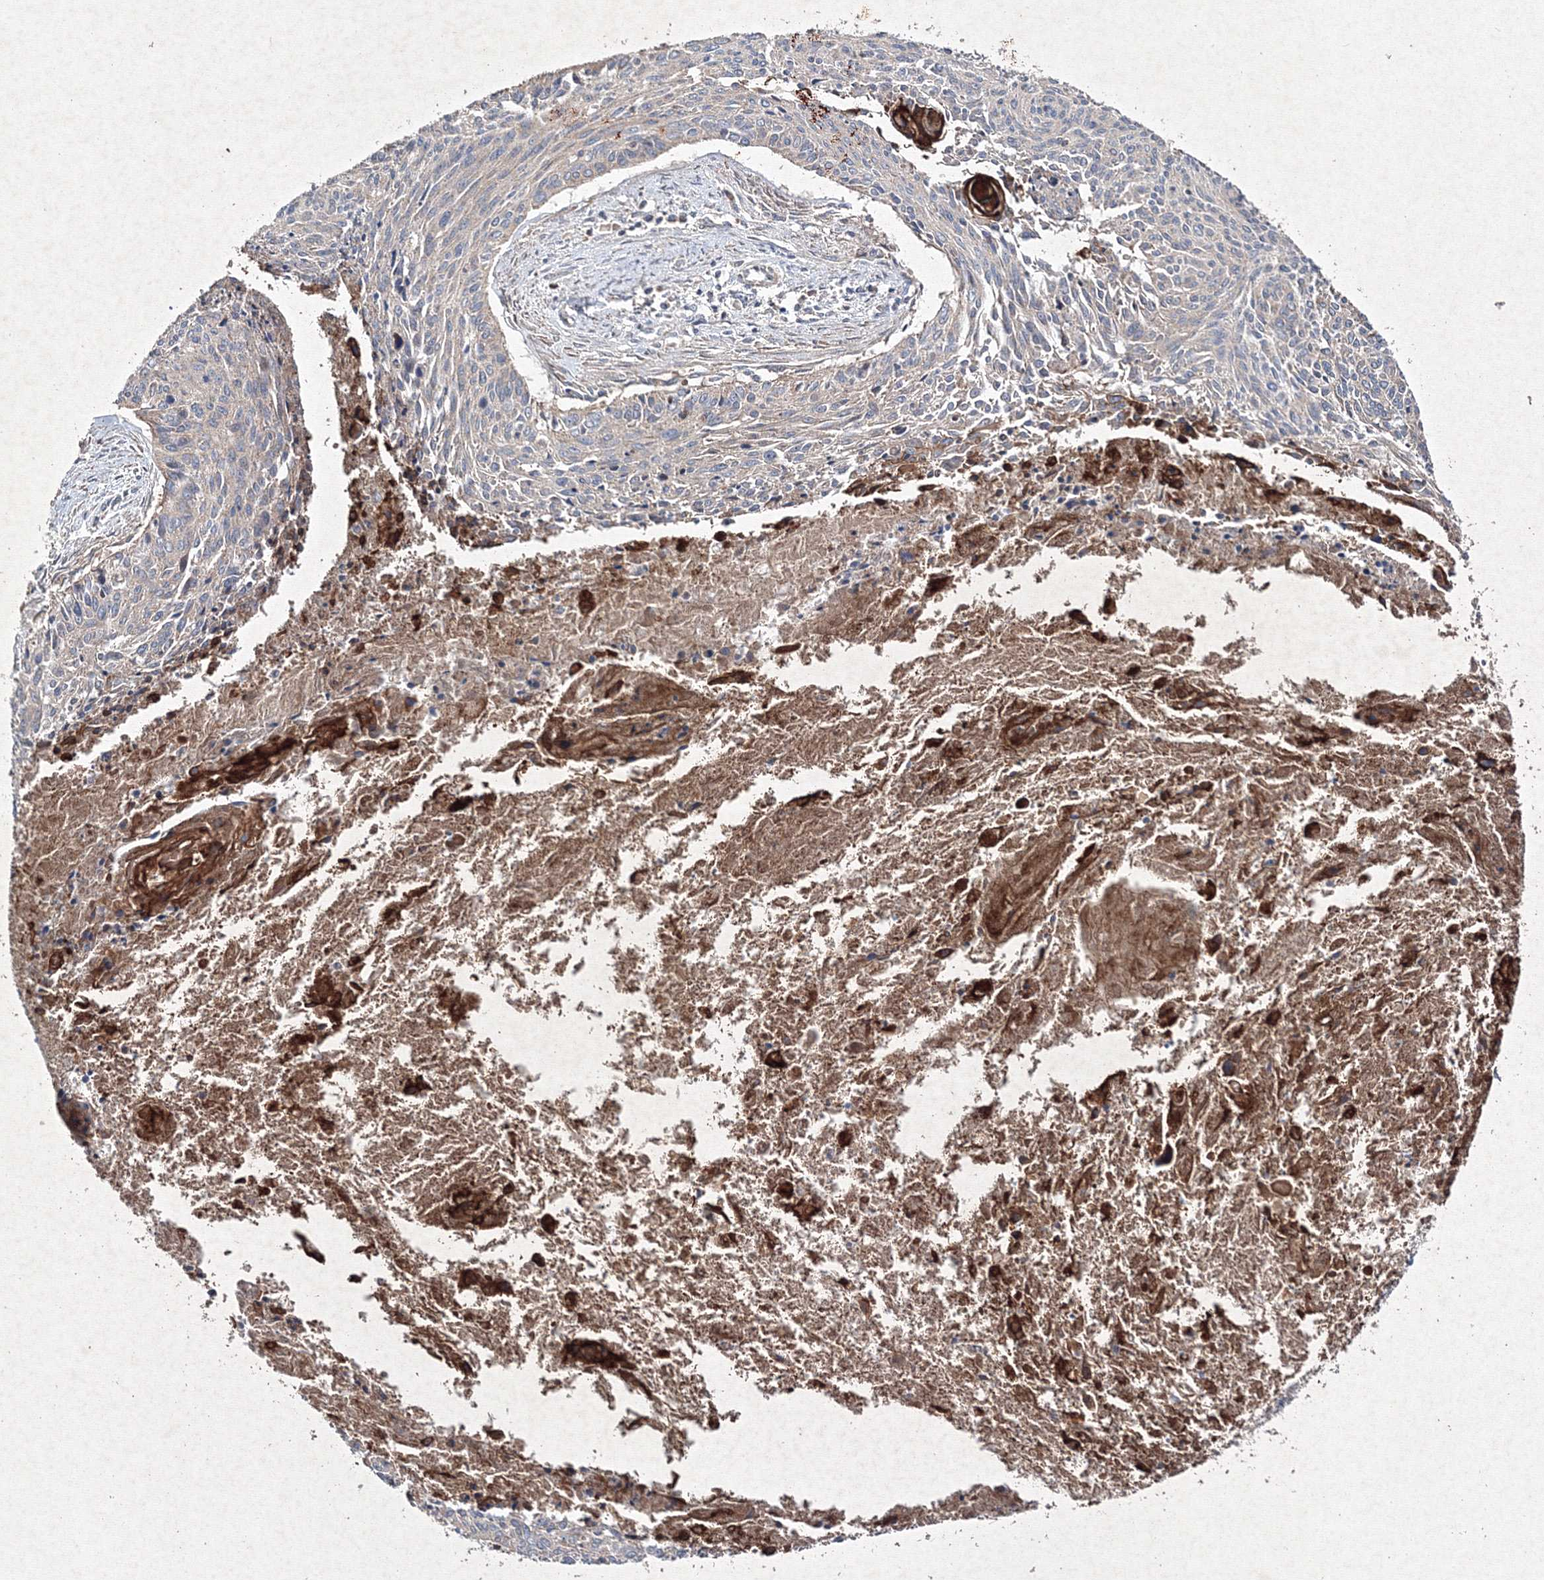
{"staining": {"intensity": "negative", "quantity": "none", "location": "none"}, "tissue": "cervical cancer", "cell_type": "Tumor cells", "image_type": "cancer", "snomed": [{"axis": "morphology", "description": "Squamous cell carcinoma, NOS"}, {"axis": "topography", "description": "Cervix"}], "caption": "A high-resolution photomicrograph shows immunohistochemistry staining of cervical squamous cell carcinoma, which demonstrates no significant positivity in tumor cells.", "gene": "GFM1", "patient": {"sex": "female", "age": 55}}